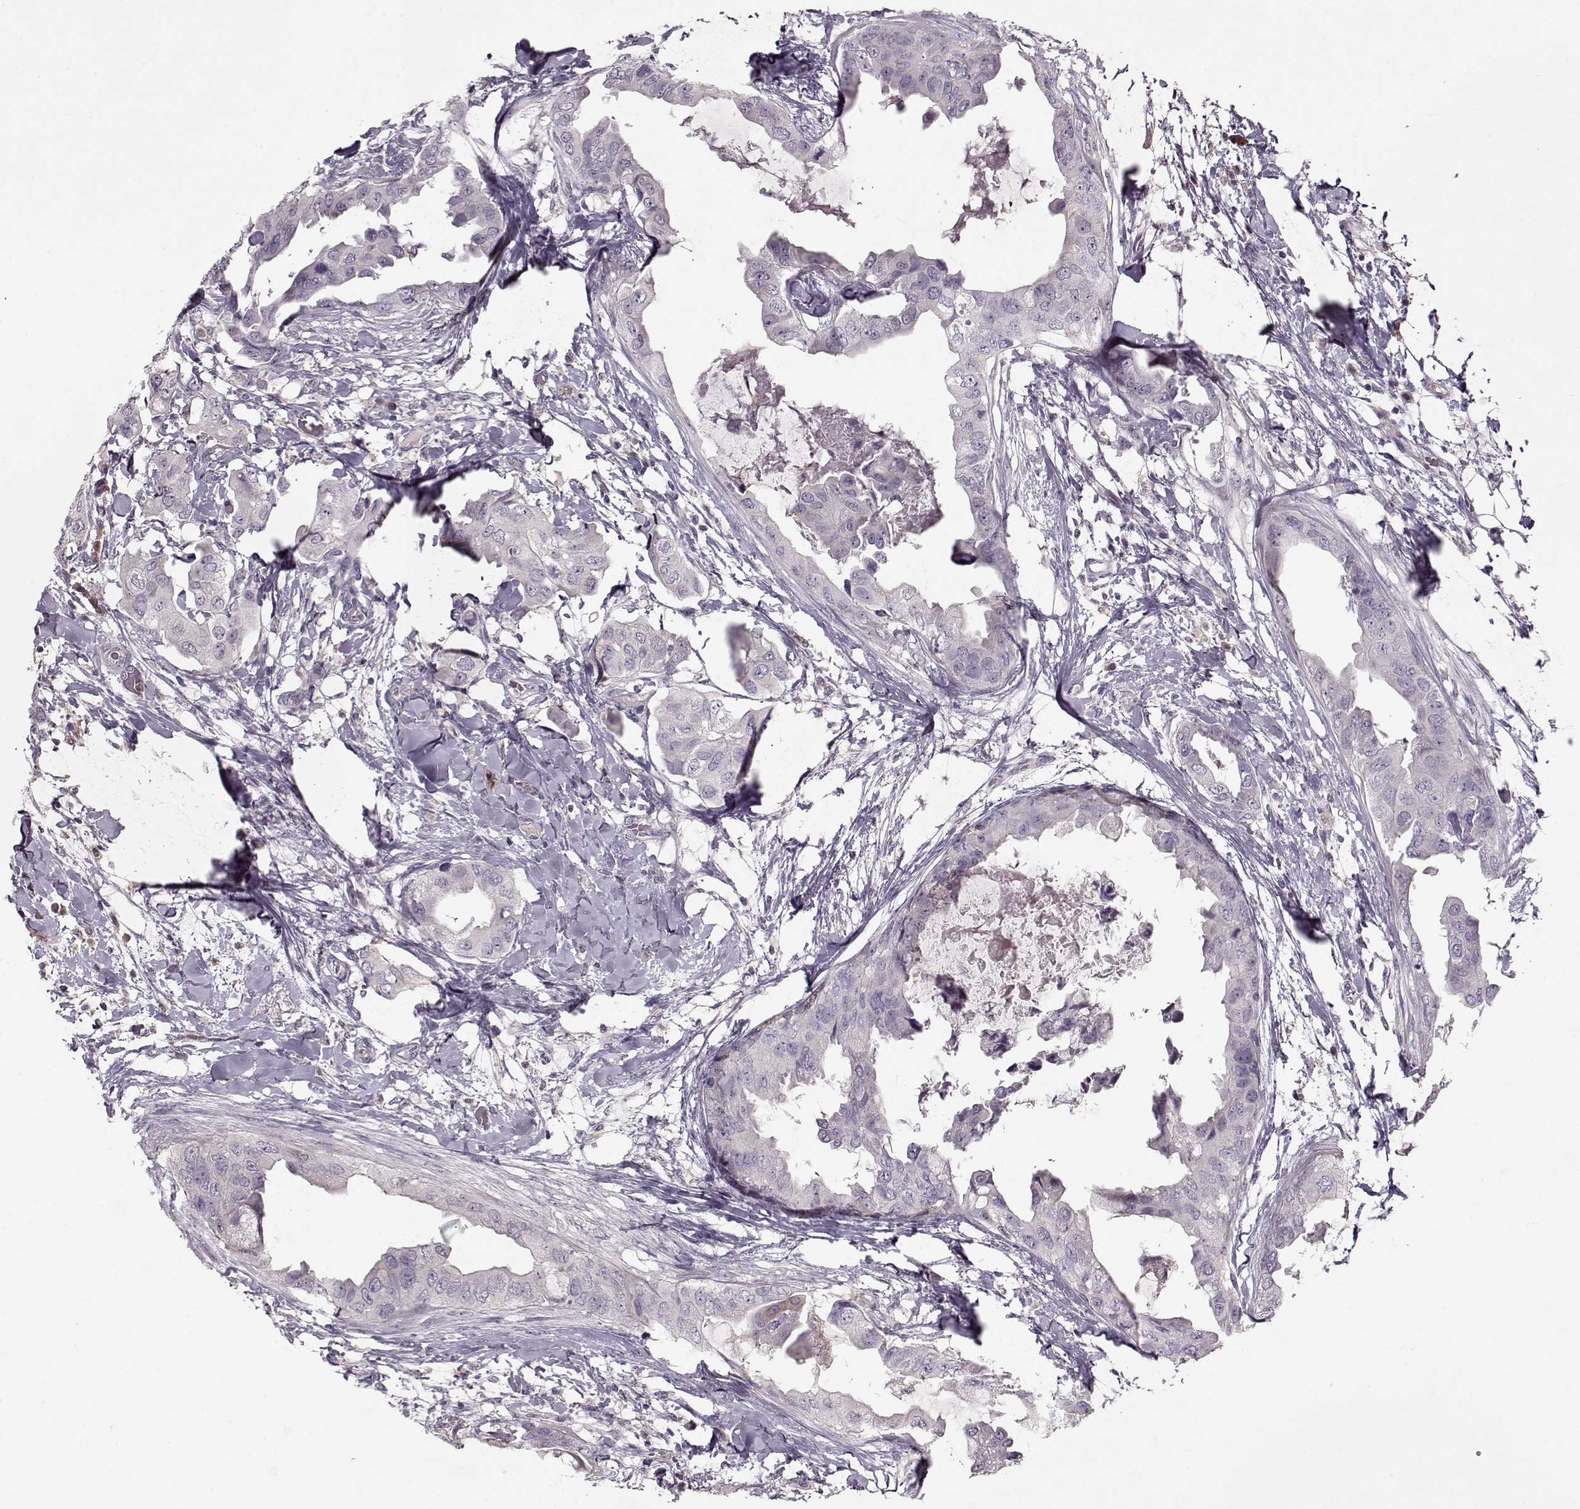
{"staining": {"intensity": "negative", "quantity": "none", "location": "none"}, "tissue": "breast cancer", "cell_type": "Tumor cells", "image_type": "cancer", "snomed": [{"axis": "morphology", "description": "Normal tissue, NOS"}, {"axis": "morphology", "description": "Duct carcinoma"}, {"axis": "topography", "description": "Breast"}], "caption": "Immunohistochemical staining of breast infiltrating ductal carcinoma displays no significant positivity in tumor cells.", "gene": "ACOT11", "patient": {"sex": "female", "age": 40}}